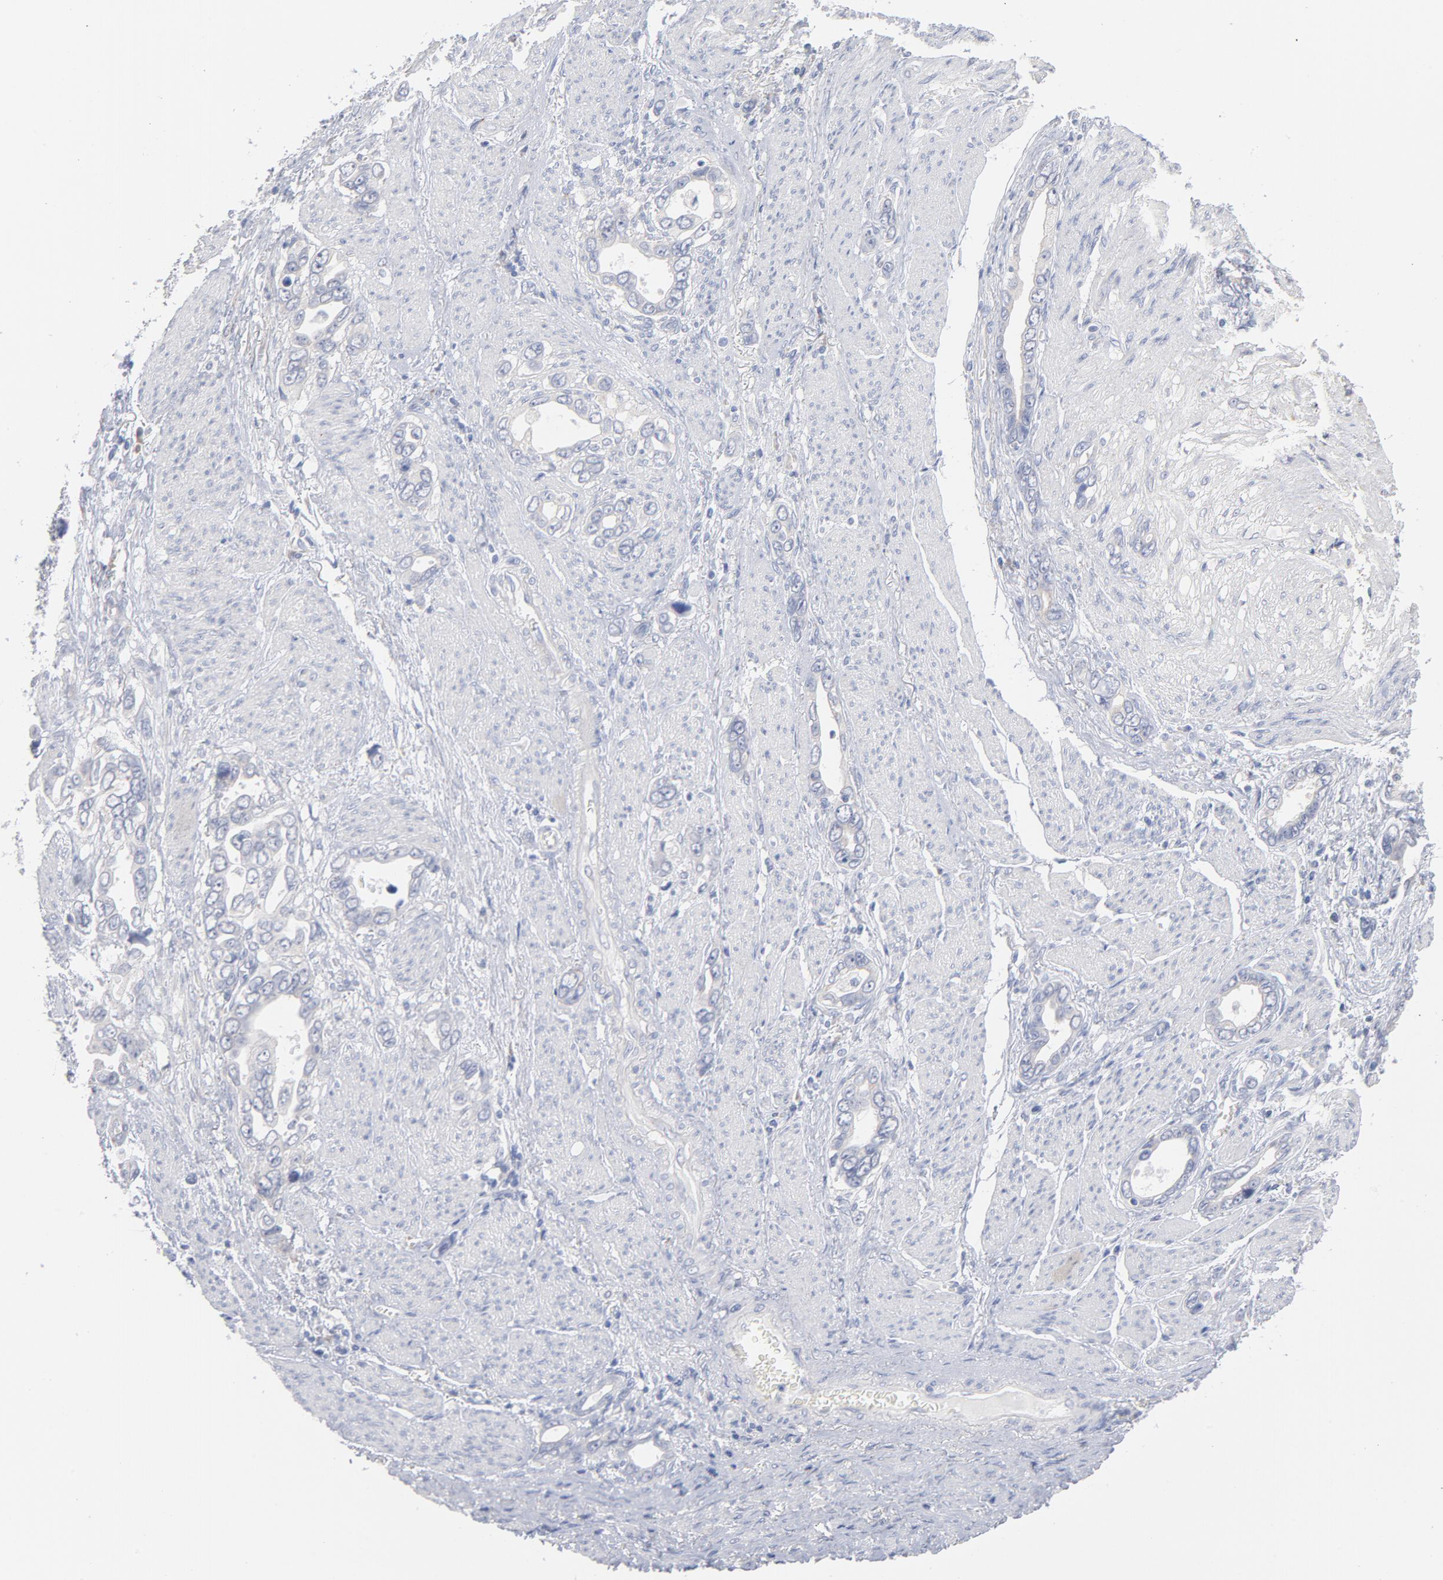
{"staining": {"intensity": "negative", "quantity": "none", "location": "none"}, "tissue": "stomach cancer", "cell_type": "Tumor cells", "image_type": "cancer", "snomed": [{"axis": "morphology", "description": "Adenocarcinoma, NOS"}, {"axis": "topography", "description": "Stomach"}], "caption": "The image displays no significant staining in tumor cells of stomach cancer. (DAB immunohistochemistry with hematoxylin counter stain).", "gene": "CPE", "patient": {"sex": "male", "age": 78}}